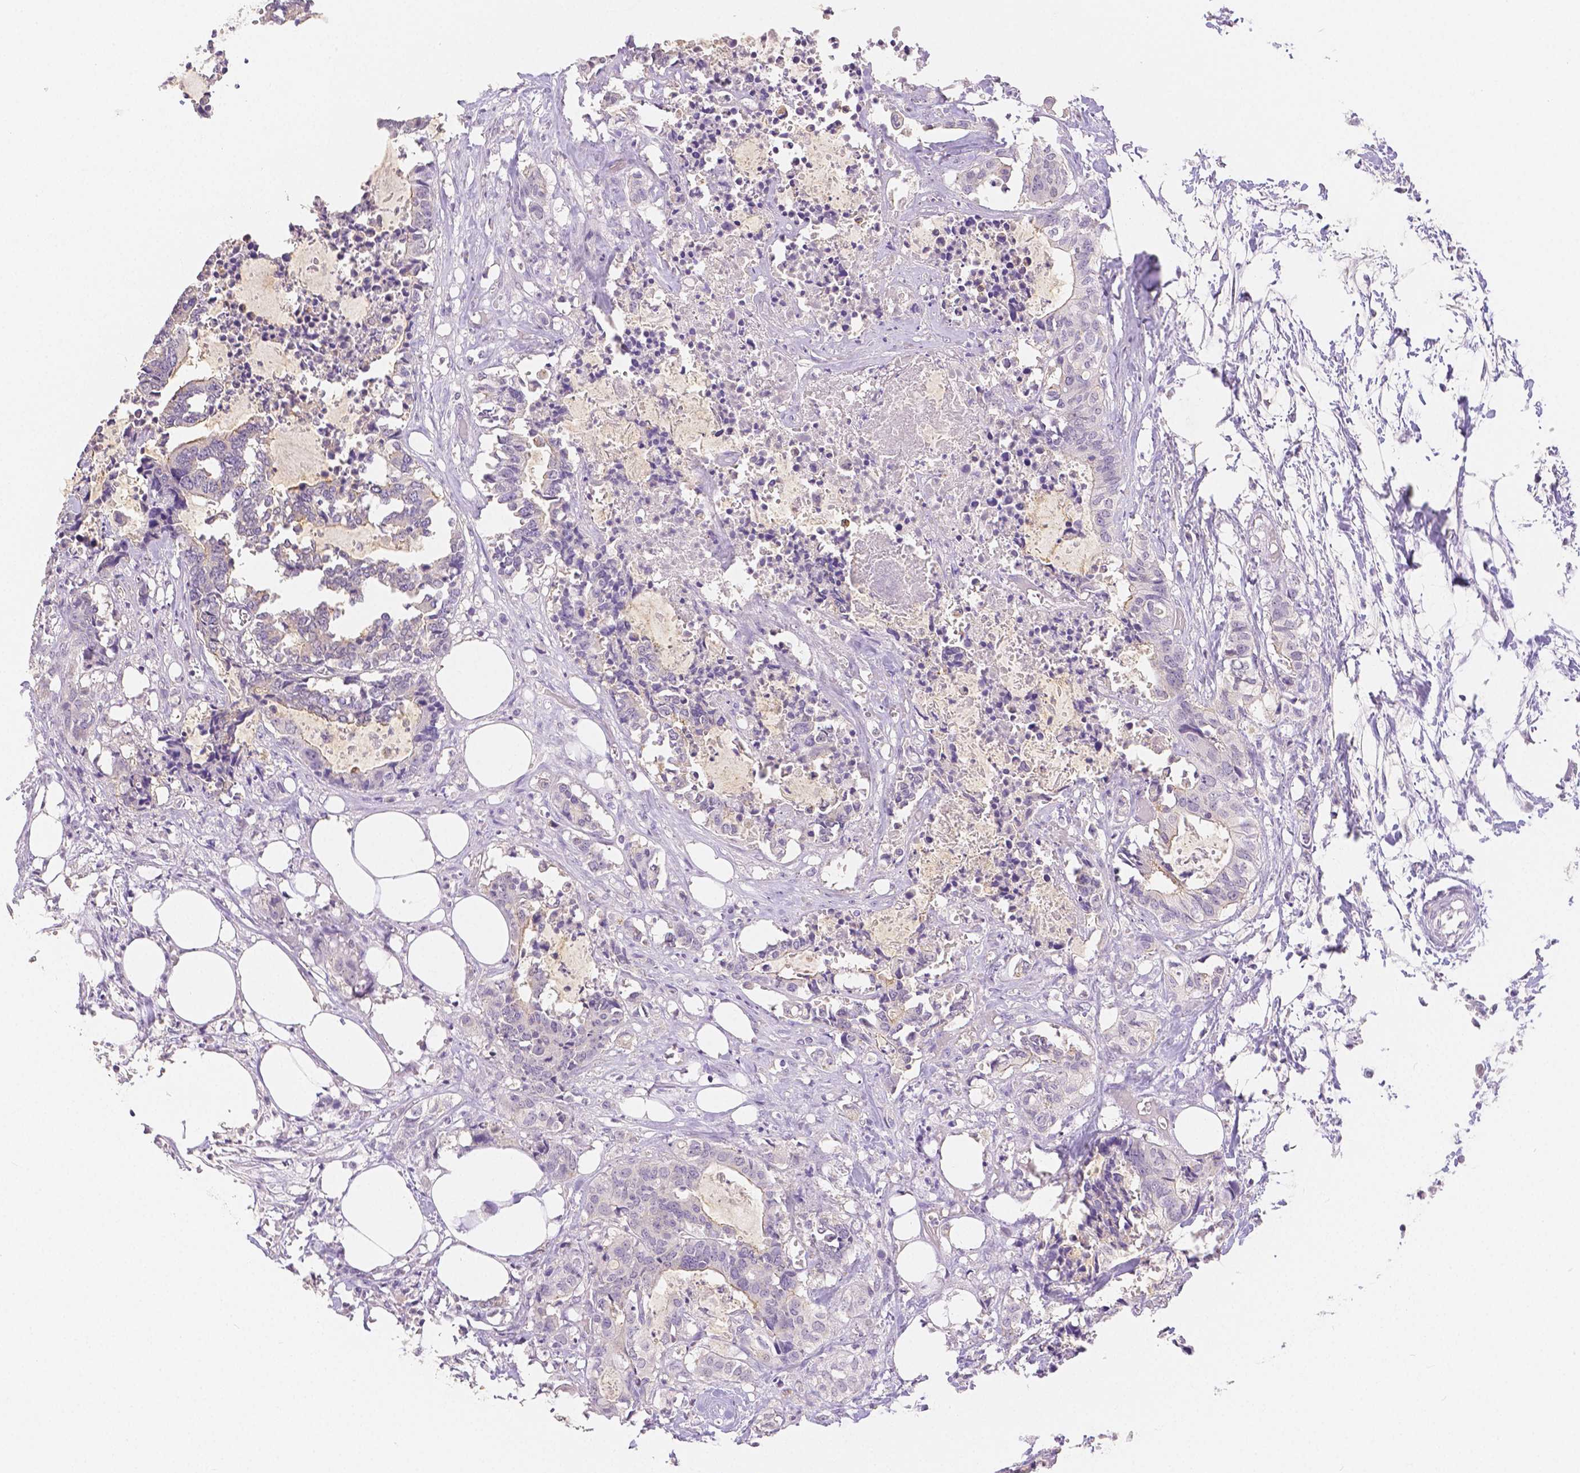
{"staining": {"intensity": "moderate", "quantity": "<25%", "location": "cytoplasmic/membranous"}, "tissue": "colorectal cancer", "cell_type": "Tumor cells", "image_type": "cancer", "snomed": [{"axis": "morphology", "description": "Adenocarcinoma, NOS"}, {"axis": "topography", "description": "Colon"}, {"axis": "topography", "description": "Rectum"}], "caption": "The image reveals a brown stain indicating the presence of a protein in the cytoplasmic/membranous of tumor cells in adenocarcinoma (colorectal). (DAB = brown stain, brightfield microscopy at high magnification).", "gene": "OCLN", "patient": {"sex": "male", "age": 57}}